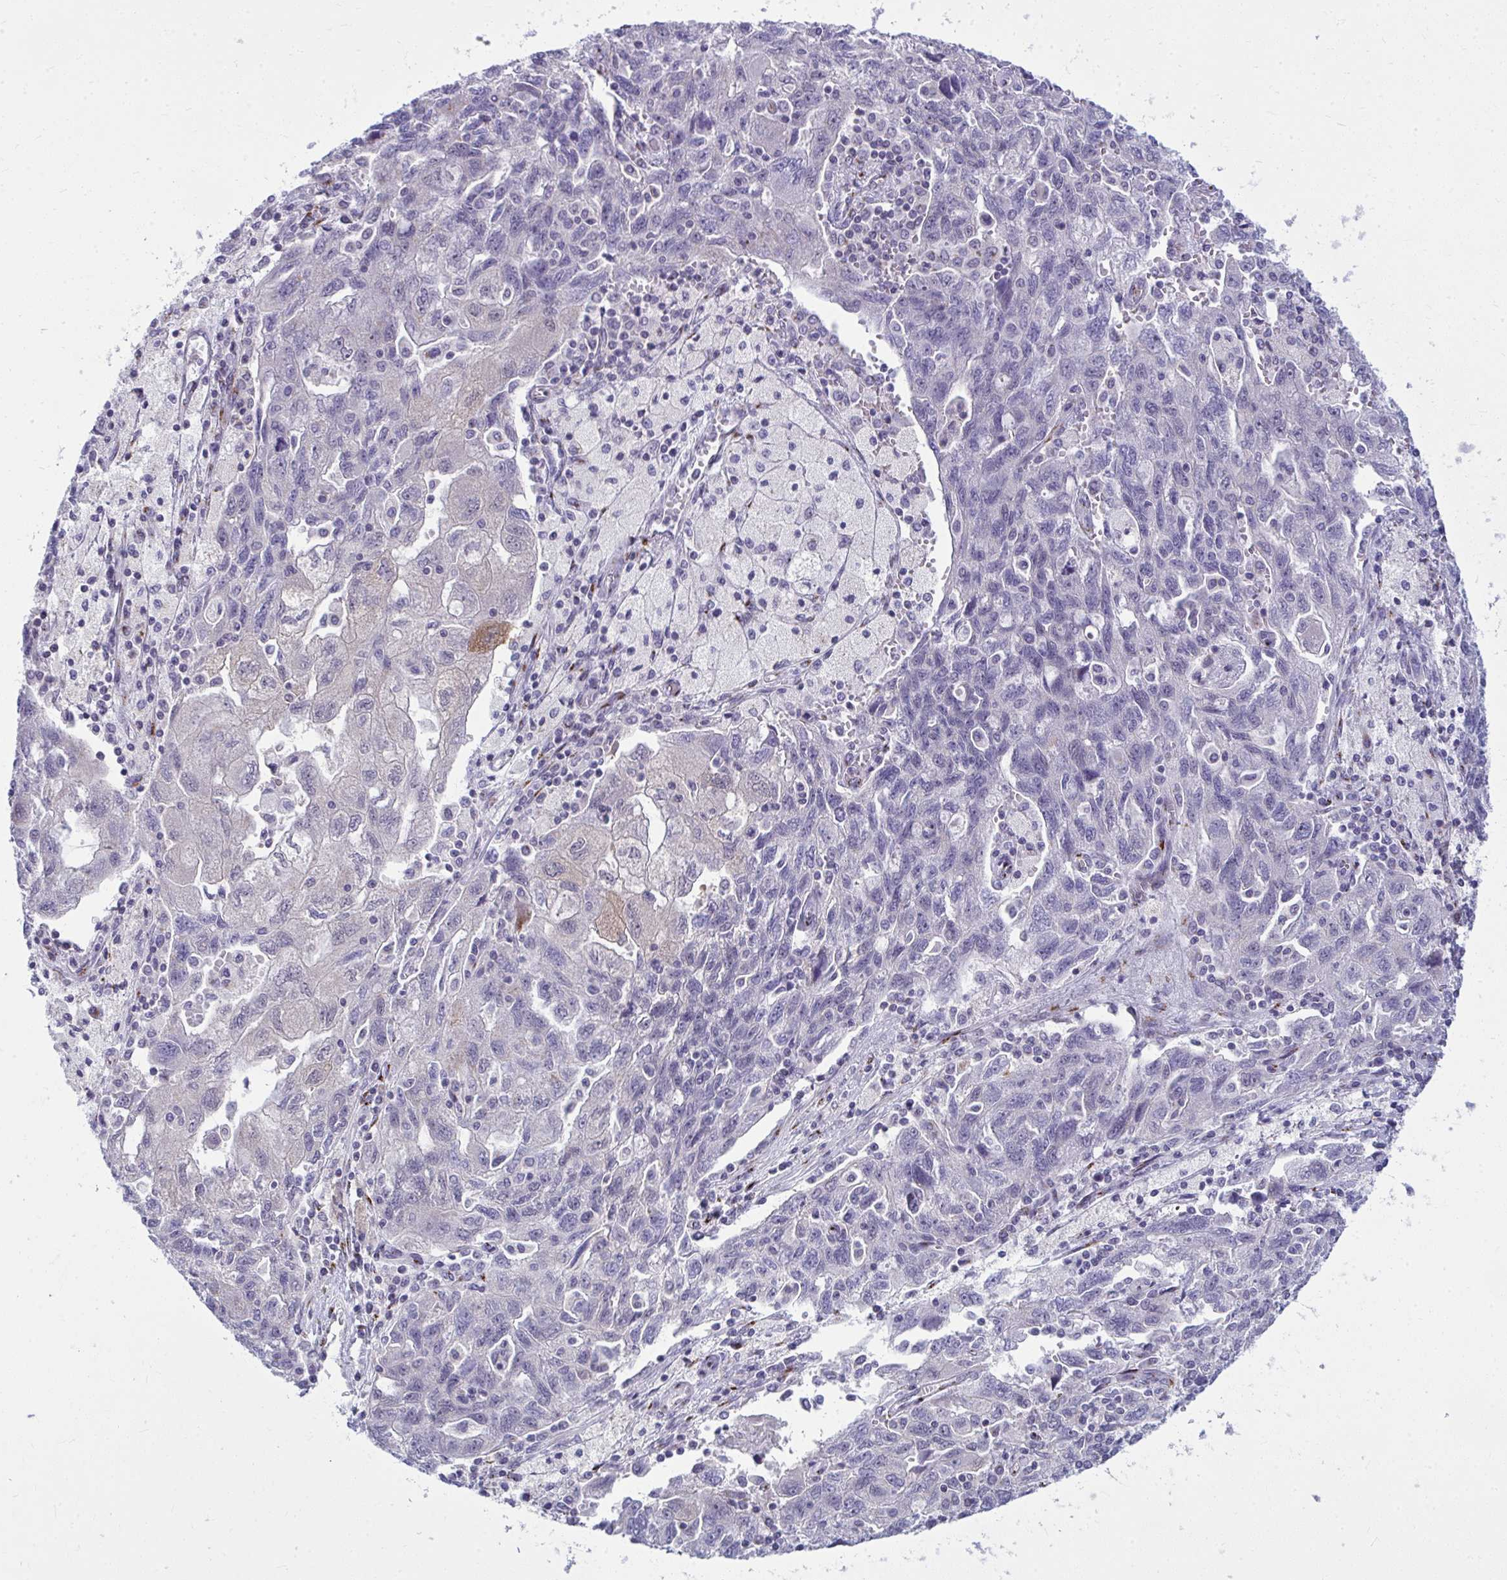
{"staining": {"intensity": "negative", "quantity": "none", "location": "none"}, "tissue": "ovarian cancer", "cell_type": "Tumor cells", "image_type": "cancer", "snomed": [{"axis": "morphology", "description": "Carcinoma, NOS"}, {"axis": "morphology", "description": "Cystadenocarcinoma, serous, NOS"}, {"axis": "topography", "description": "Ovary"}], "caption": "DAB (3,3'-diaminobenzidine) immunohistochemical staining of ovarian serous cystadenocarcinoma reveals no significant expression in tumor cells. (IHC, brightfield microscopy, high magnification).", "gene": "DTX4", "patient": {"sex": "female", "age": 69}}